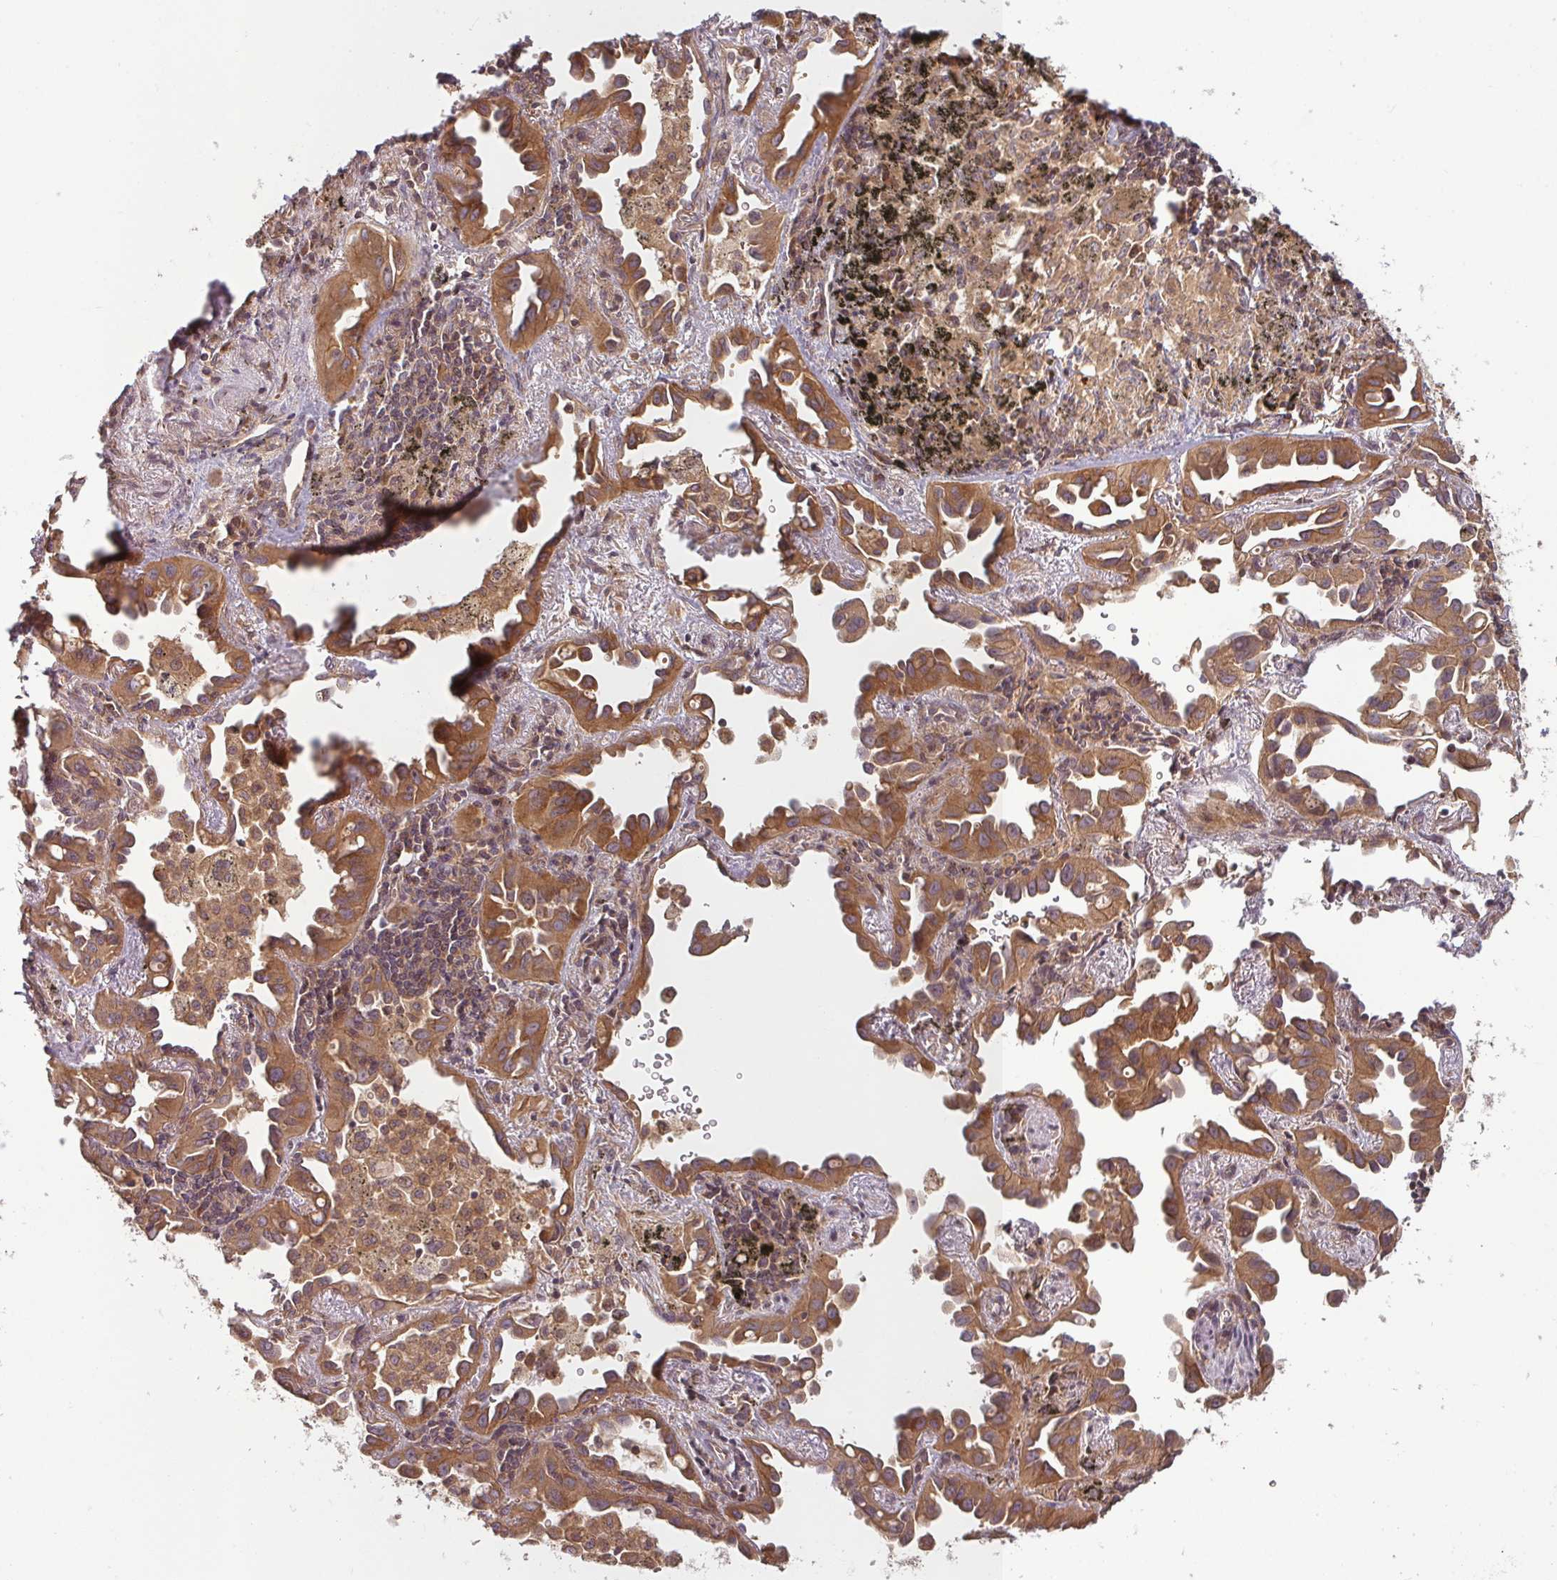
{"staining": {"intensity": "strong", "quantity": ">75%", "location": "cytoplasmic/membranous"}, "tissue": "lung cancer", "cell_type": "Tumor cells", "image_type": "cancer", "snomed": [{"axis": "morphology", "description": "Adenocarcinoma, NOS"}, {"axis": "topography", "description": "Lung"}], "caption": "This micrograph reveals IHC staining of lung adenocarcinoma, with high strong cytoplasmic/membranous expression in approximately >75% of tumor cells.", "gene": "RNF31", "patient": {"sex": "male", "age": 68}}